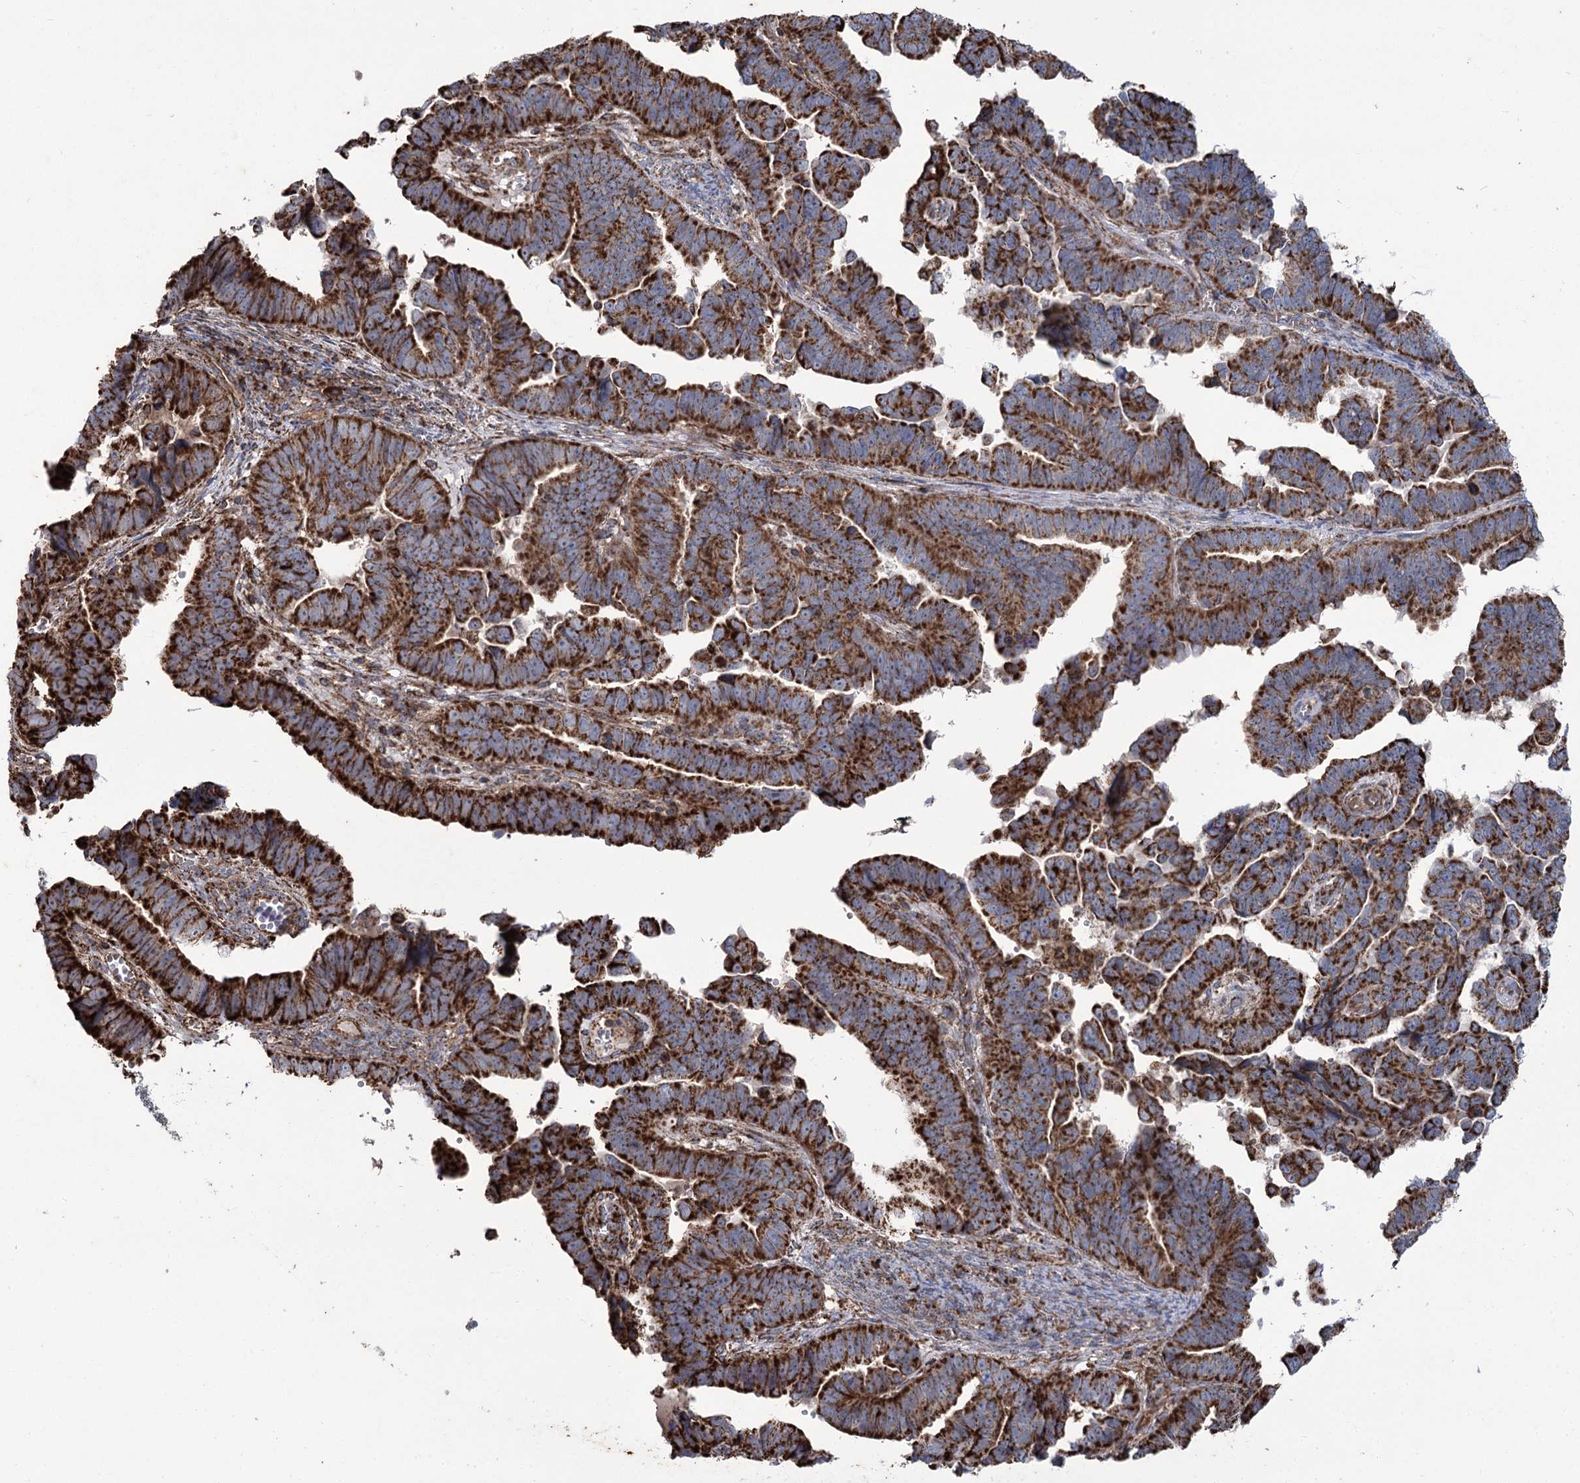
{"staining": {"intensity": "strong", "quantity": ">75%", "location": "cytoplasmic/membranous"}, "tissue": "endometrial cancer", "cell_type": "Tumor cells", "image_type": "cancer", "snomed": [{"axis": "morphology", "description": "Adenocarcinoma, NOS"}, {"axis": "topography", "description": "Endometrium"}], "caption": "An immunohistochemistry (IHC) histopathology image of neoplastic tissue is shown. Protein staining in brown highlights strong cytoplasmic/membranous positivity in endometrial cancer within tumor cells.", "gene": "CARD19", "patient": {"sex": "female", "age": 75}}